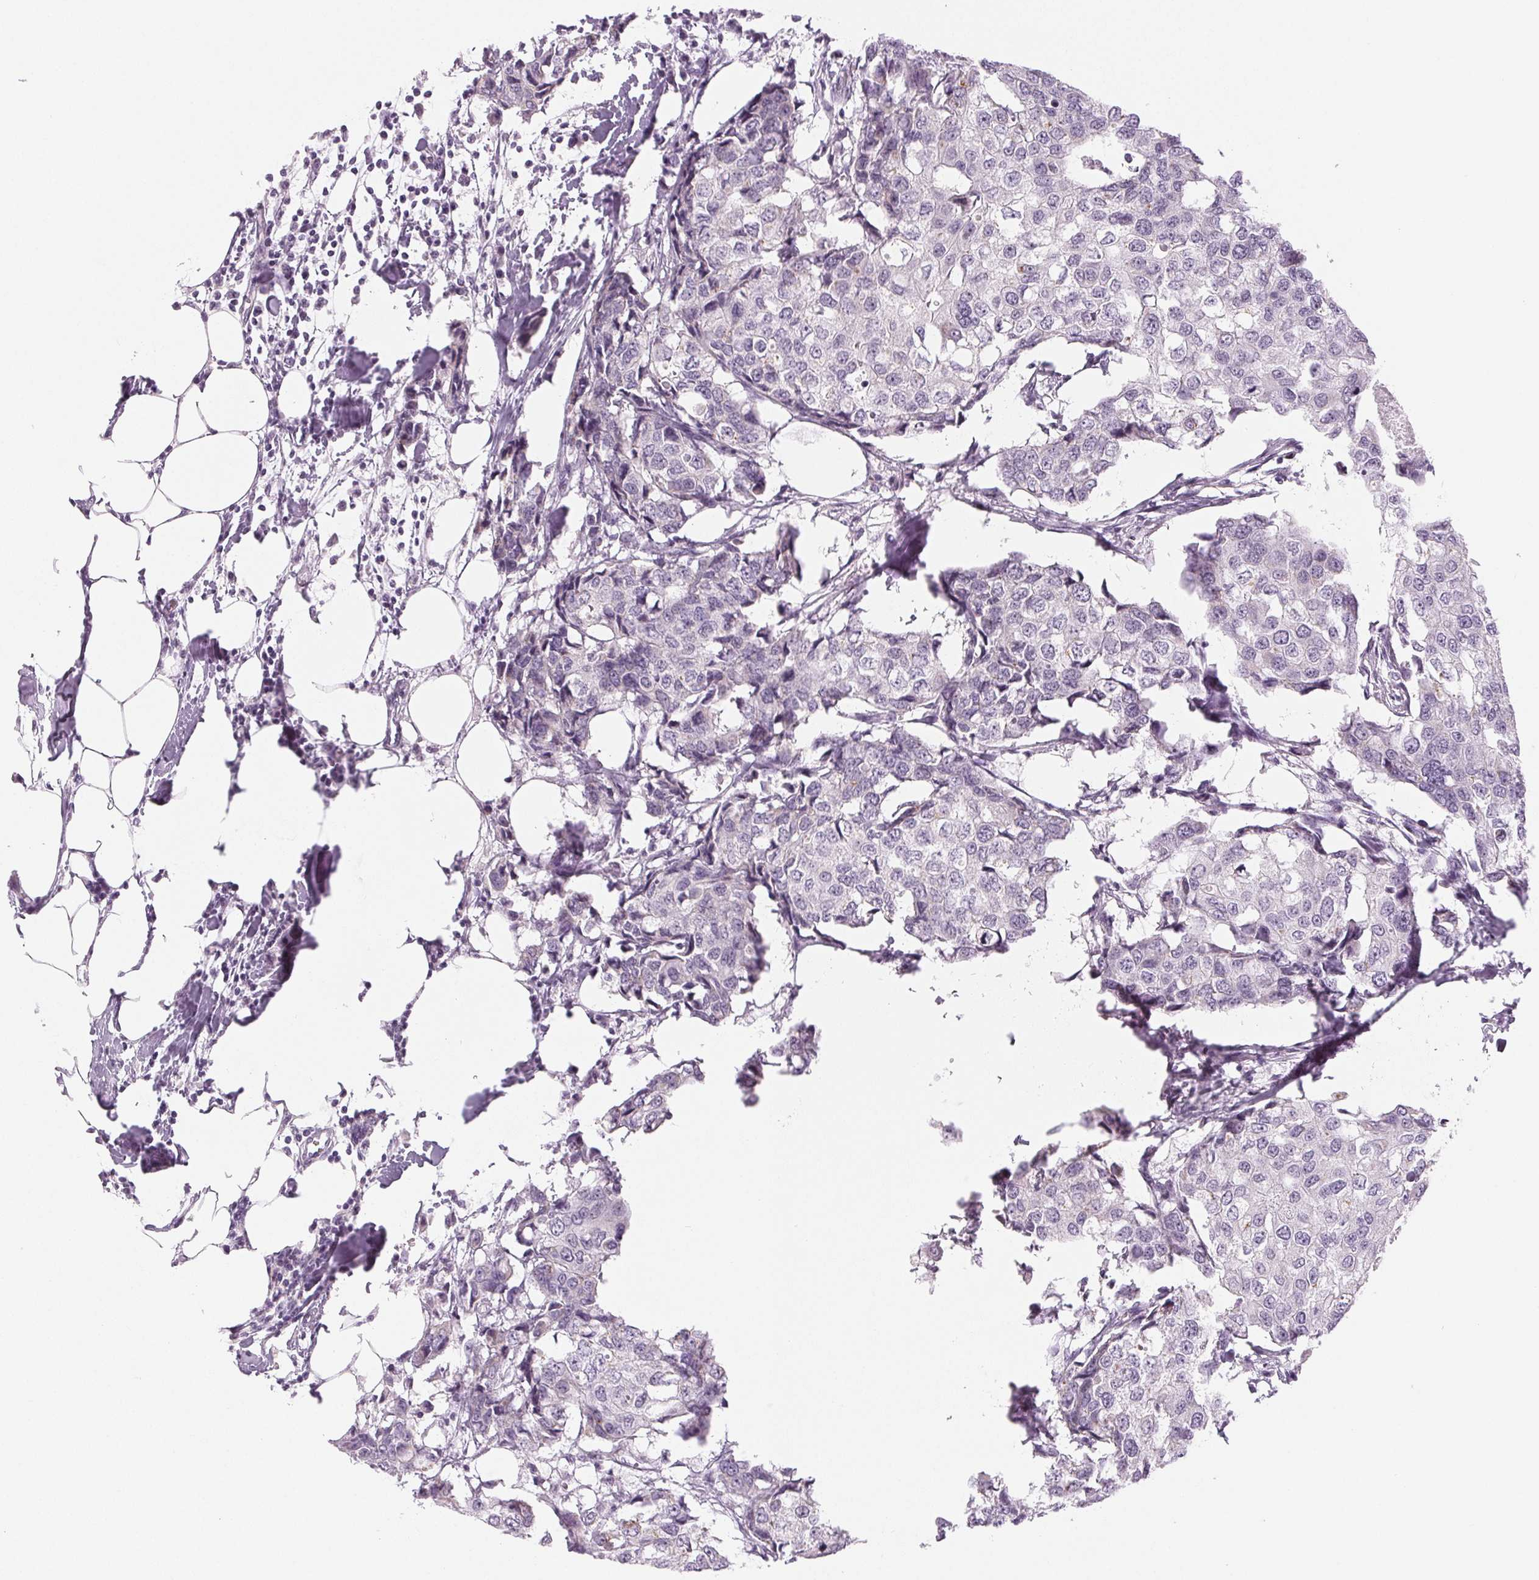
{"staining": {"intensity": "negative", "quantity": "none", "location": "none"}, "tissue": "breast cancer", "cell_type": "Tumor cells", "image_type": "cancer", "snomed": [{"axis": "morphology", "description": "Duct carcinoma"}, {"axis": "topography", "description": "Breast"}], "caption": "Image shows no protein positivity in tumor cells of breast cancer tissue.", "gene": "EHHADH", "patient": {"sex": "female", "age": 27}}